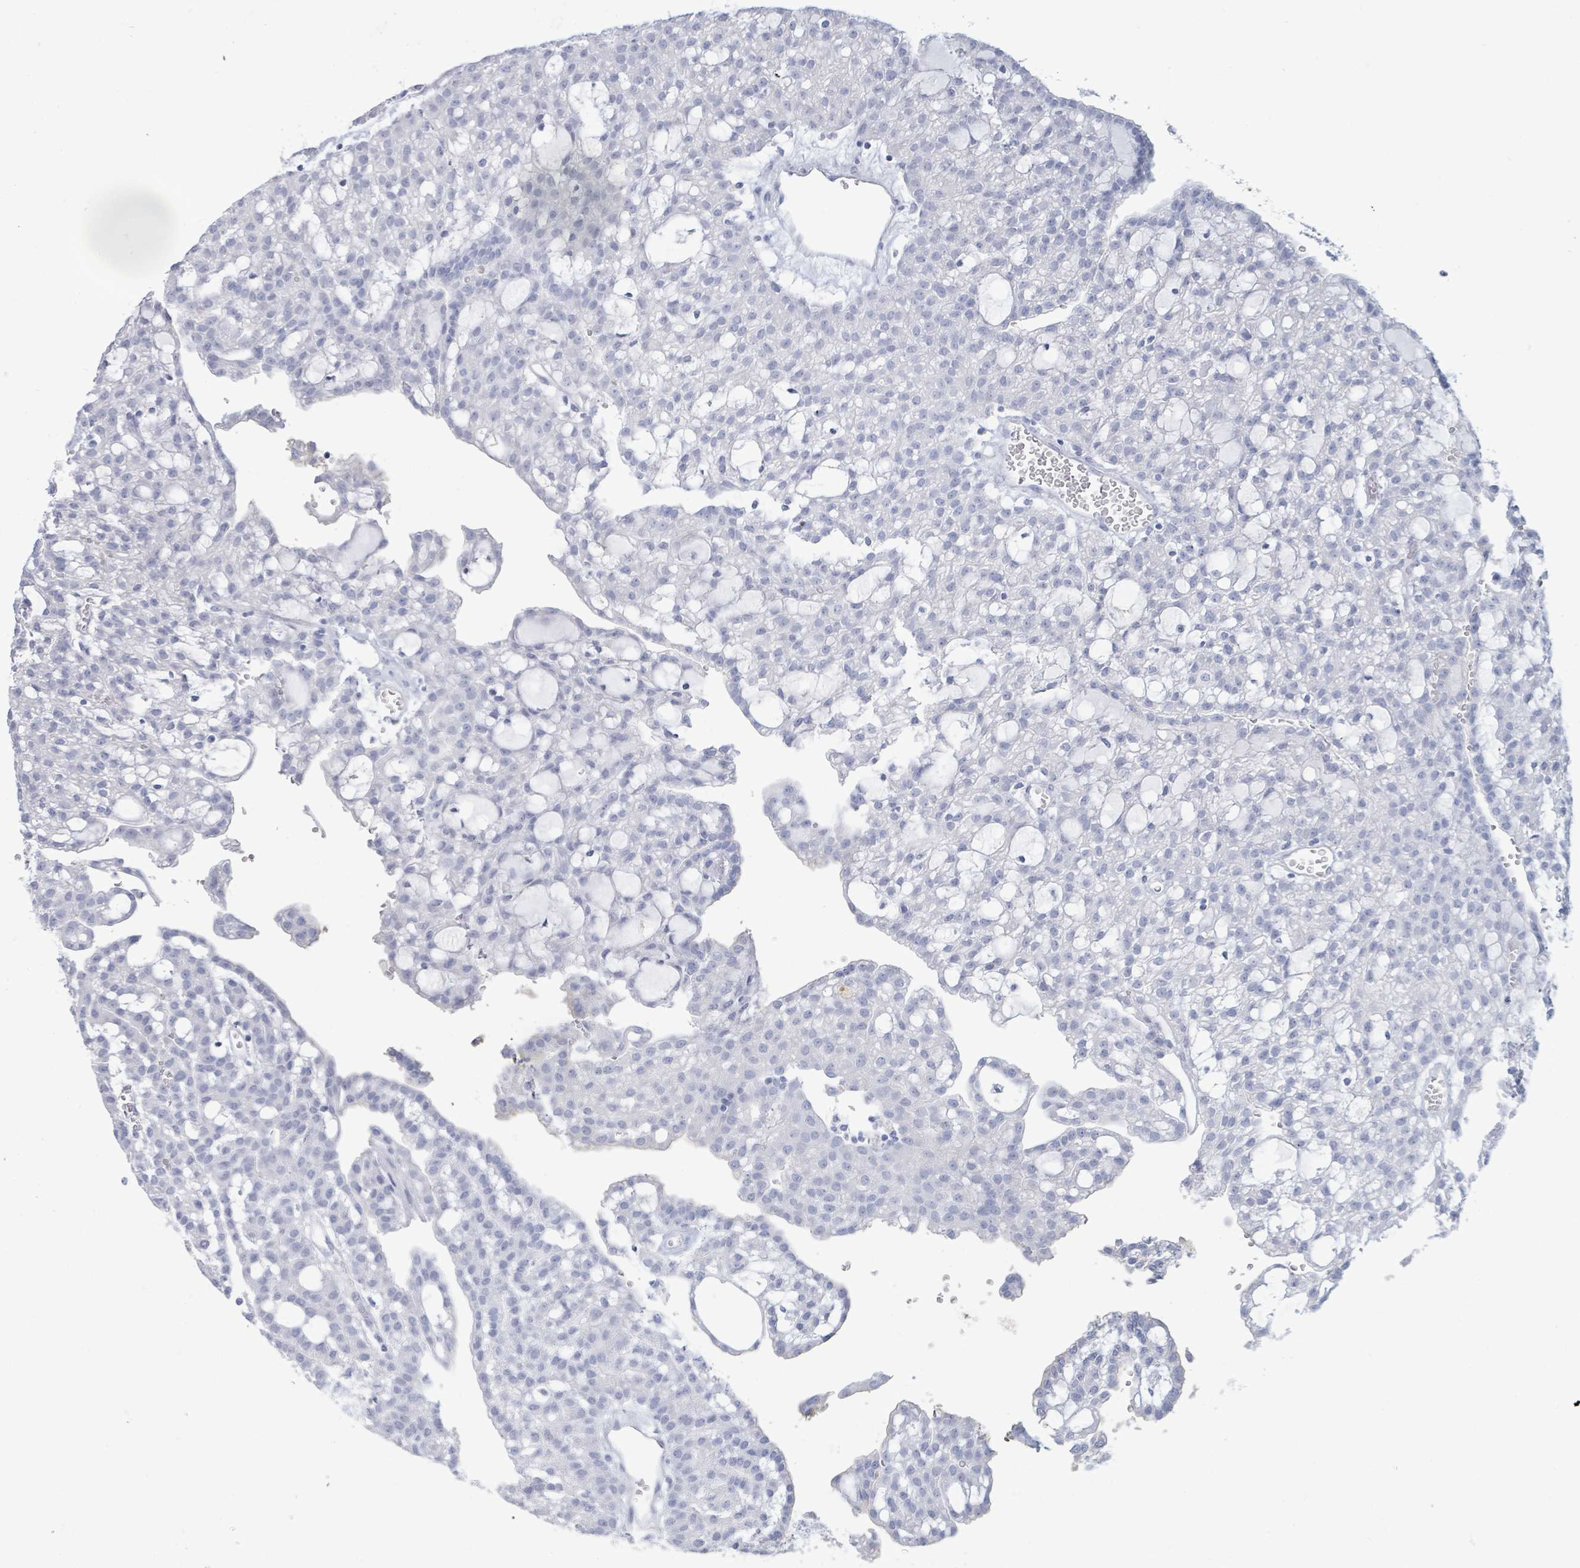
{"staining": {"intensity": "negative", "quantity": "none", "location": "none"}, "tissue": "renal cancer", "cell_type": "Tumor cells", "image_type": "cancer", "snomed": [{"axis": "morphology", "description": "Adenocarcinoma, NOS"}, {"axis": "topography", "description": "Kidney"}], "caption": "This is an IHC photomicrograph of renal cancer. There is no staining in tumor cells.", "gene": "PGA3", "patient": {"sex": "male", "age": 63}}